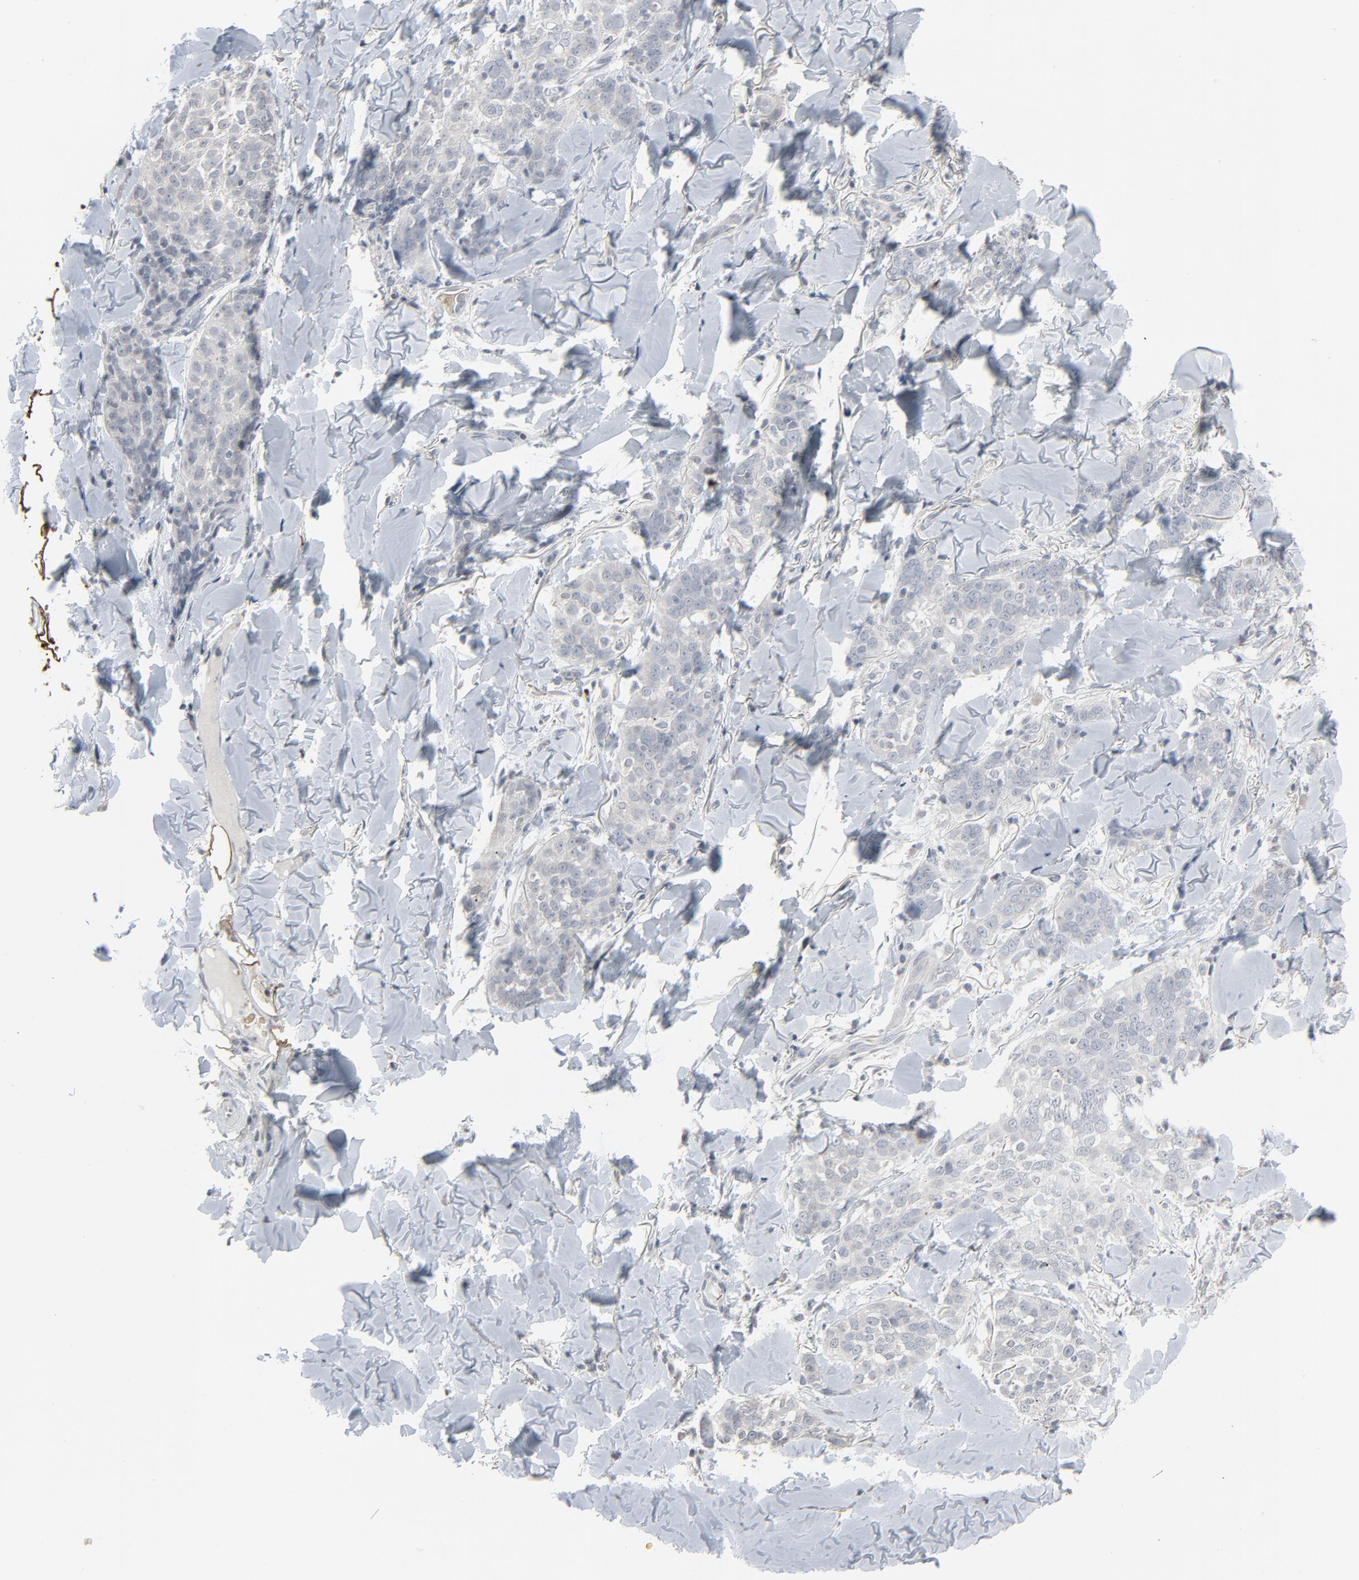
{"staining": {"intensity": "negative", "quantity": "none", "location": "none"}, "tissue": "skin cancer", "cell_type": "Tumor cells", "image_type": "cancer", "snomed": [{"axis": "morphology", "description": "Normal tissue, NOS"}, {"axis": "morphology", "description": "Squamous cell carcinoma, NOS"}, {"axis": "topography", "description": "Skin"}], "caption": "IHC histopathology image of squamous cell carcinoma (skin) stained for a protein (brown), which shows no expression in tumor cells.", "gene": "SAGE1", "patient": {"sex": "female", "age": 83}}